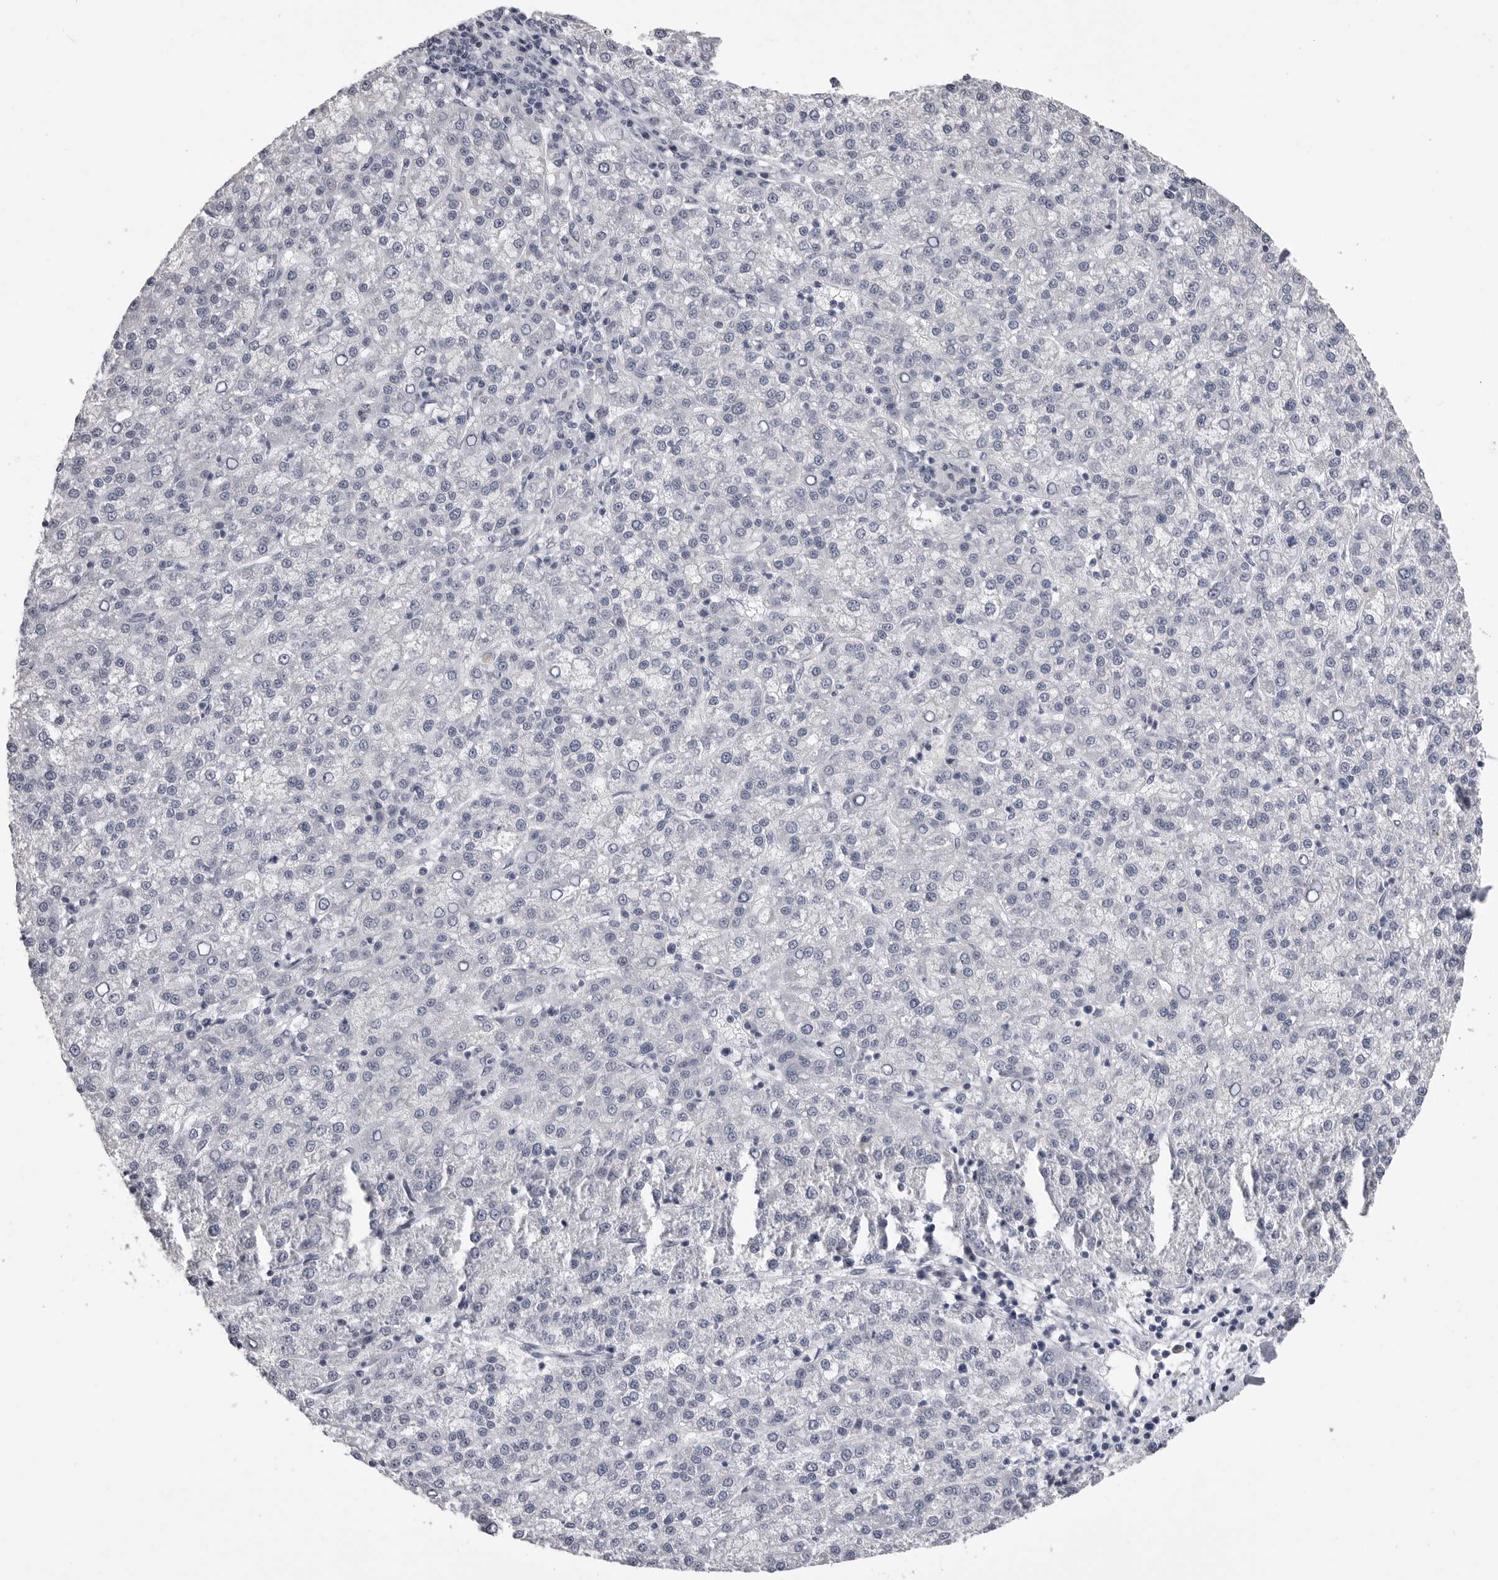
{"staining": {"intensity": "negative", "quantity": "none", "location": "none"}, "tissue": "liver cancer", "cell_type": "Tumor cells", "image_type": "cancer", "snomed": [{"axis": "morphology", "description": "Carcinoma, Hepatocellular, NOS"}, {"axis": "topography", "description": "Liver"}], "caption": "A high-resolution photomicrograph shows immunohistochemistry staining of hepatocellular carcinoma (liver), which shows no significant positivity in tumor cells. The staining is performed using DAB brown chromogen with nuclei counter-stained in using hematoxylin.", "gene": "DLG2", "patient": {"sex": "female", "age": 58}}